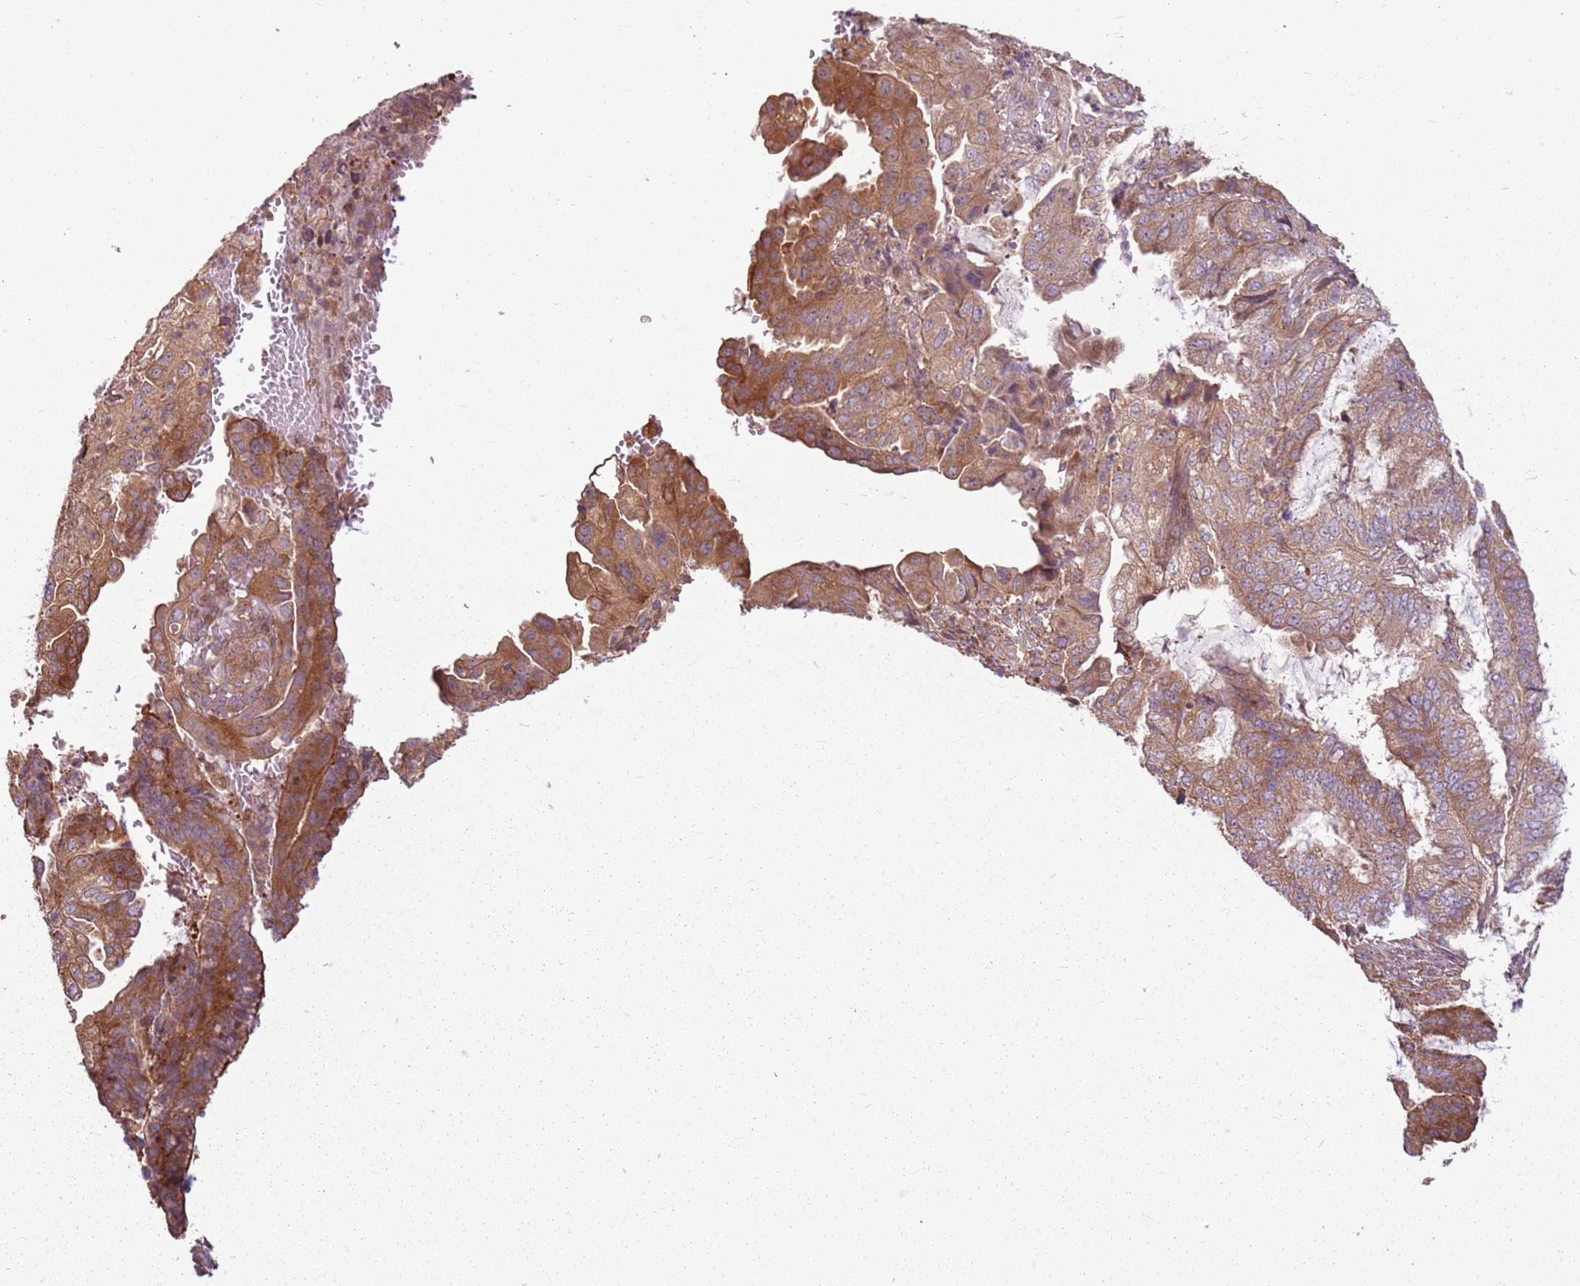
{"staining": {"intensity": "moderate", "quantity": ">75%", "location": "cytoplasmic/membranous"}, "tissue": "endometrial cancer", "cell_type": "Tumor cells", "image_type": "cancer", "snomed": [{"axis": "morphology", "description": "Adenocarcinoma, NOS"}, {"axis": "topography", "description": "Endometrium"}], "caption": "Endometrial cancer stained with DAB immunohistochemistry (IHC) reveals medium levels of moderate cytoplasmic/membranous staining in approximately >75% of tumor cells.", "gene": "RPL21", "patient": {"sex": "female", "age": 51}}